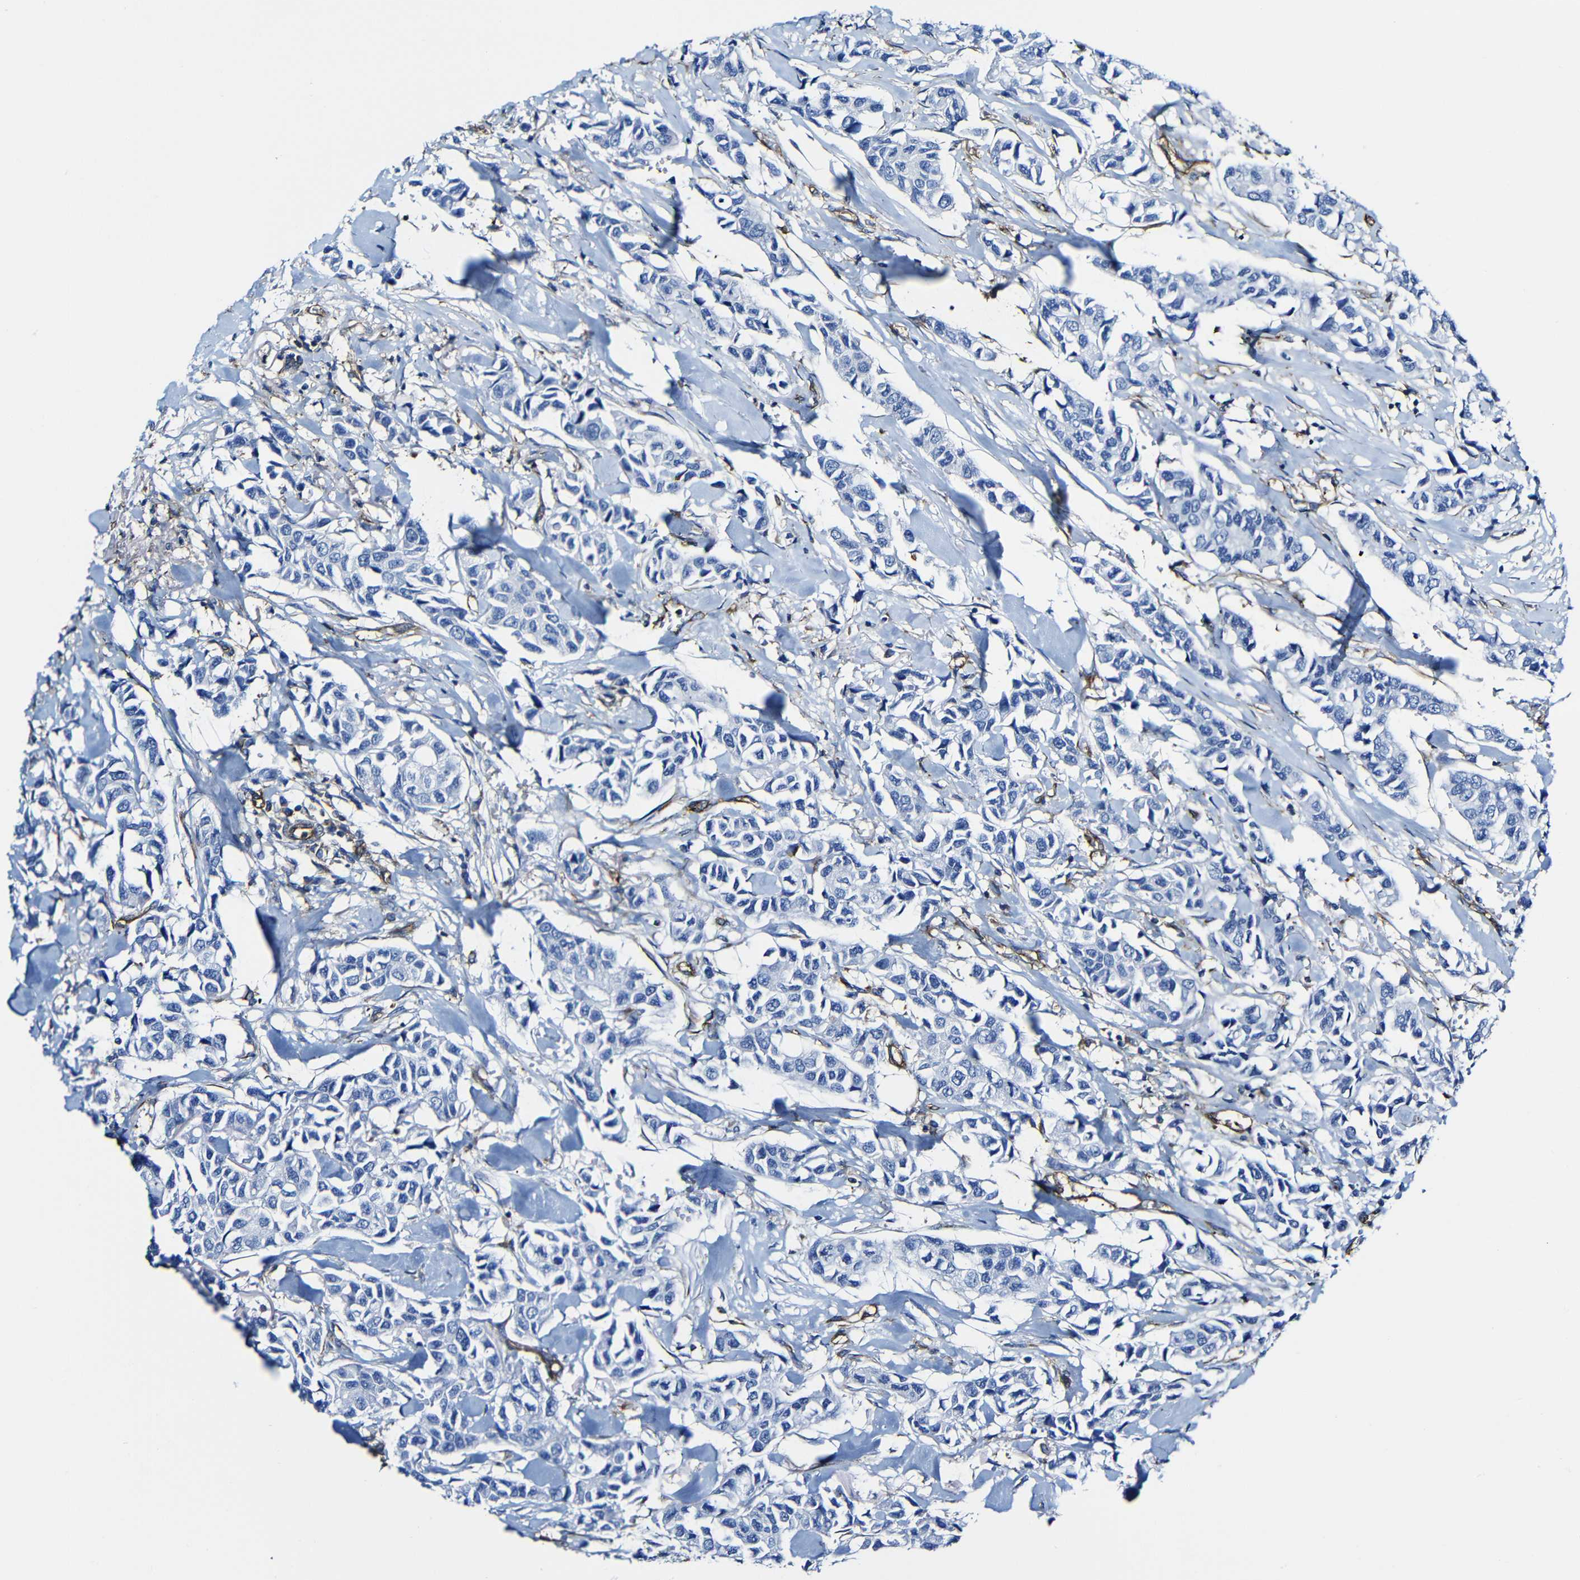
{"staining": {"intensity": "negative", "quantity": "none", "location": "none"}, "tissue": "breast cancer", "cell_type": "Tumor cells", "image_type": "cancer", "snomed": [{"axis": "morphology", "description": "Duct carcinoma"}, {"axis": "topography", "description": "Breast"}], "caption": "A histopathology image of breast cancer (infiltrating ductal carcinoma) stained for a protein reveals no brown staining in tumor cells.", "gene": "MSN", "patient": {"sex": "female", "age": 80}}